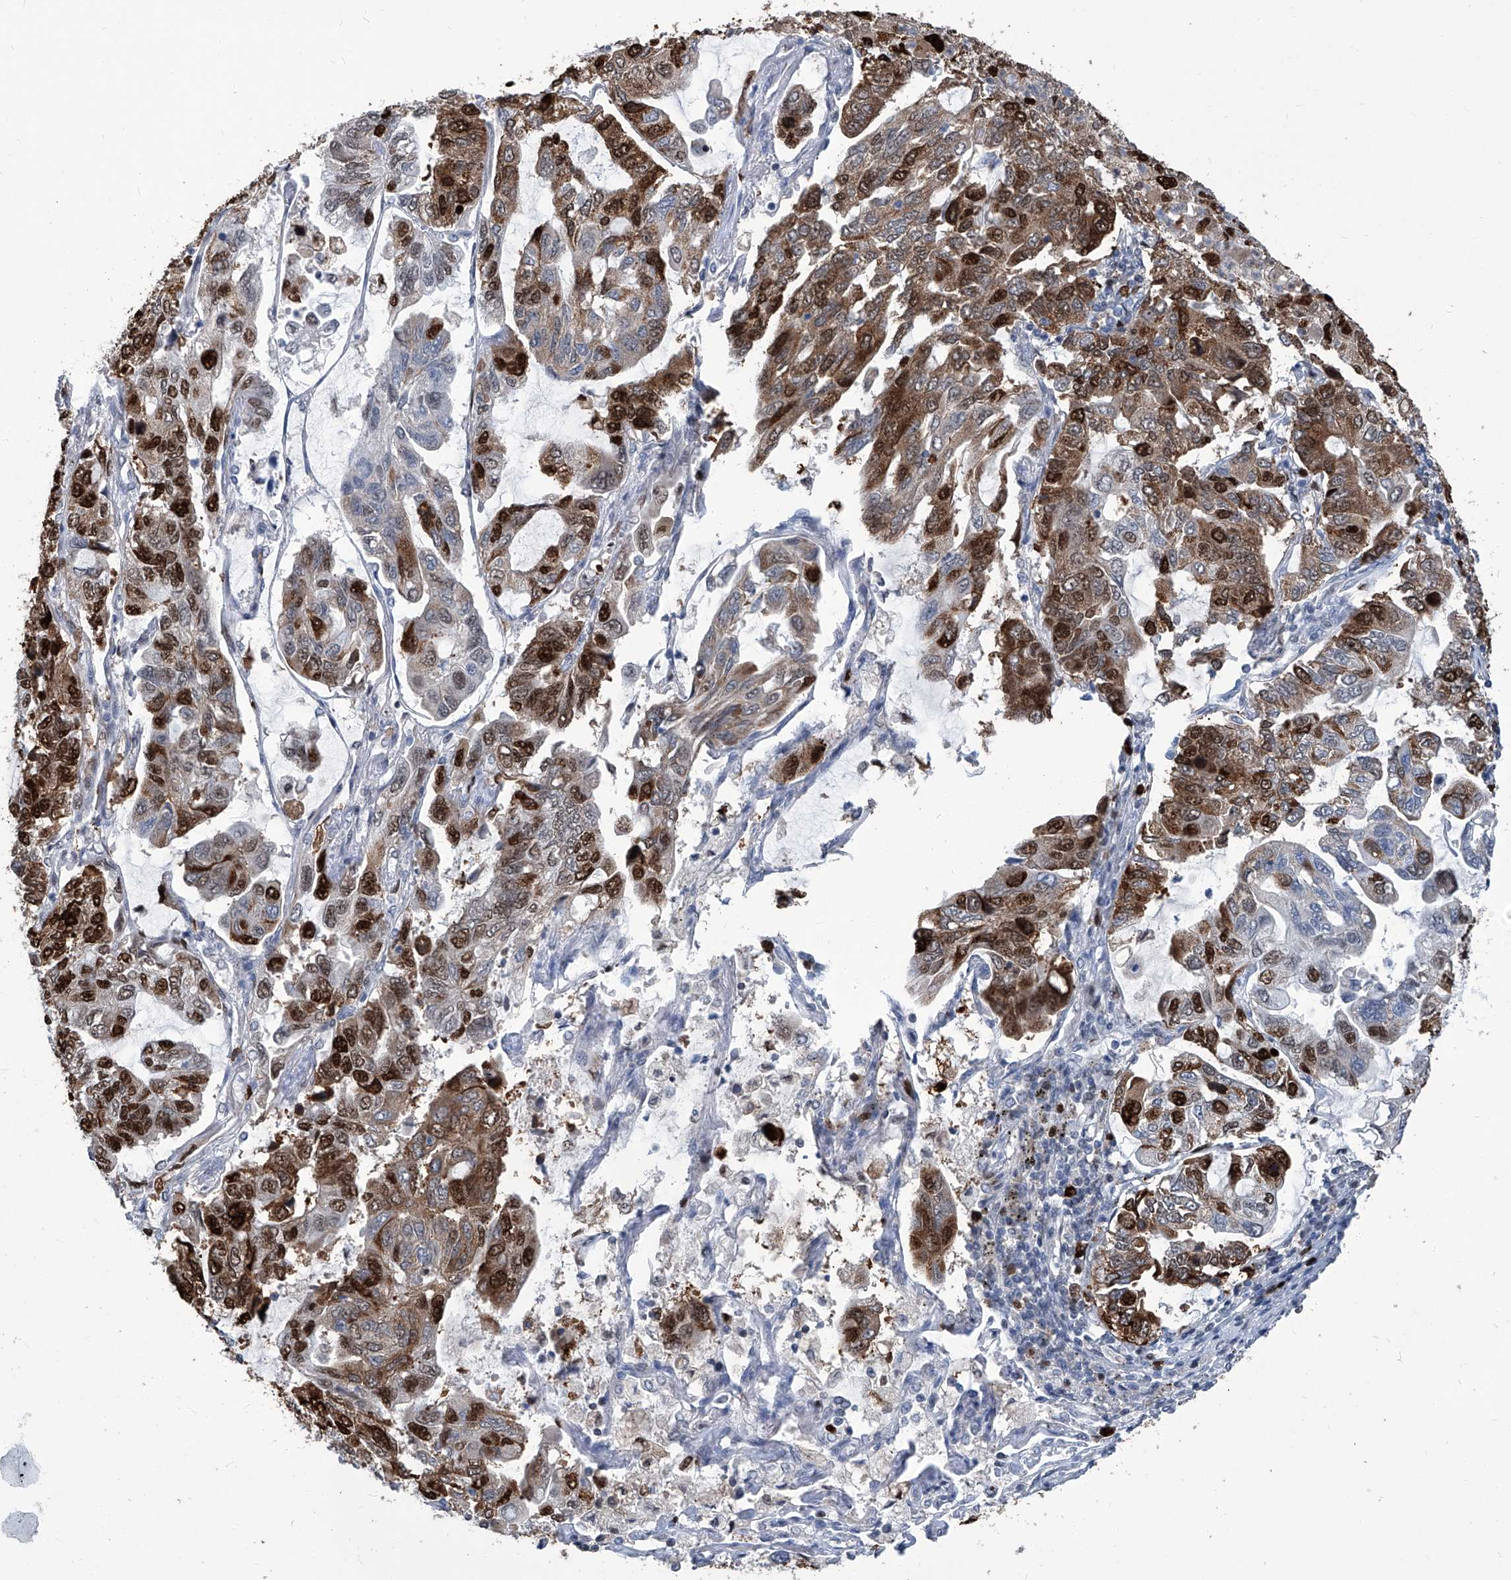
{"staining": {"intensity": "strong", "quantity": "25%-75%", "location": "cytoplasmic/membranous,nuclear"}, "tissue": "lung cancer", "cell_type": "Tumor cells", "image_type": "cancer", "snomed": [{"axis": "morphology", "description": "Adenocarcinoma, NOS"}, {"axis": "topography", "description": "Lung"}], "caption": "Immunohistochemical staining of human lung cancer shows high levels of strong cytoplasmic/membranous and nuclear protein expression in about 25%-75% of tumor cells.", "gene": "PCNA", "patient": {"sex": "male", "age": 64}}